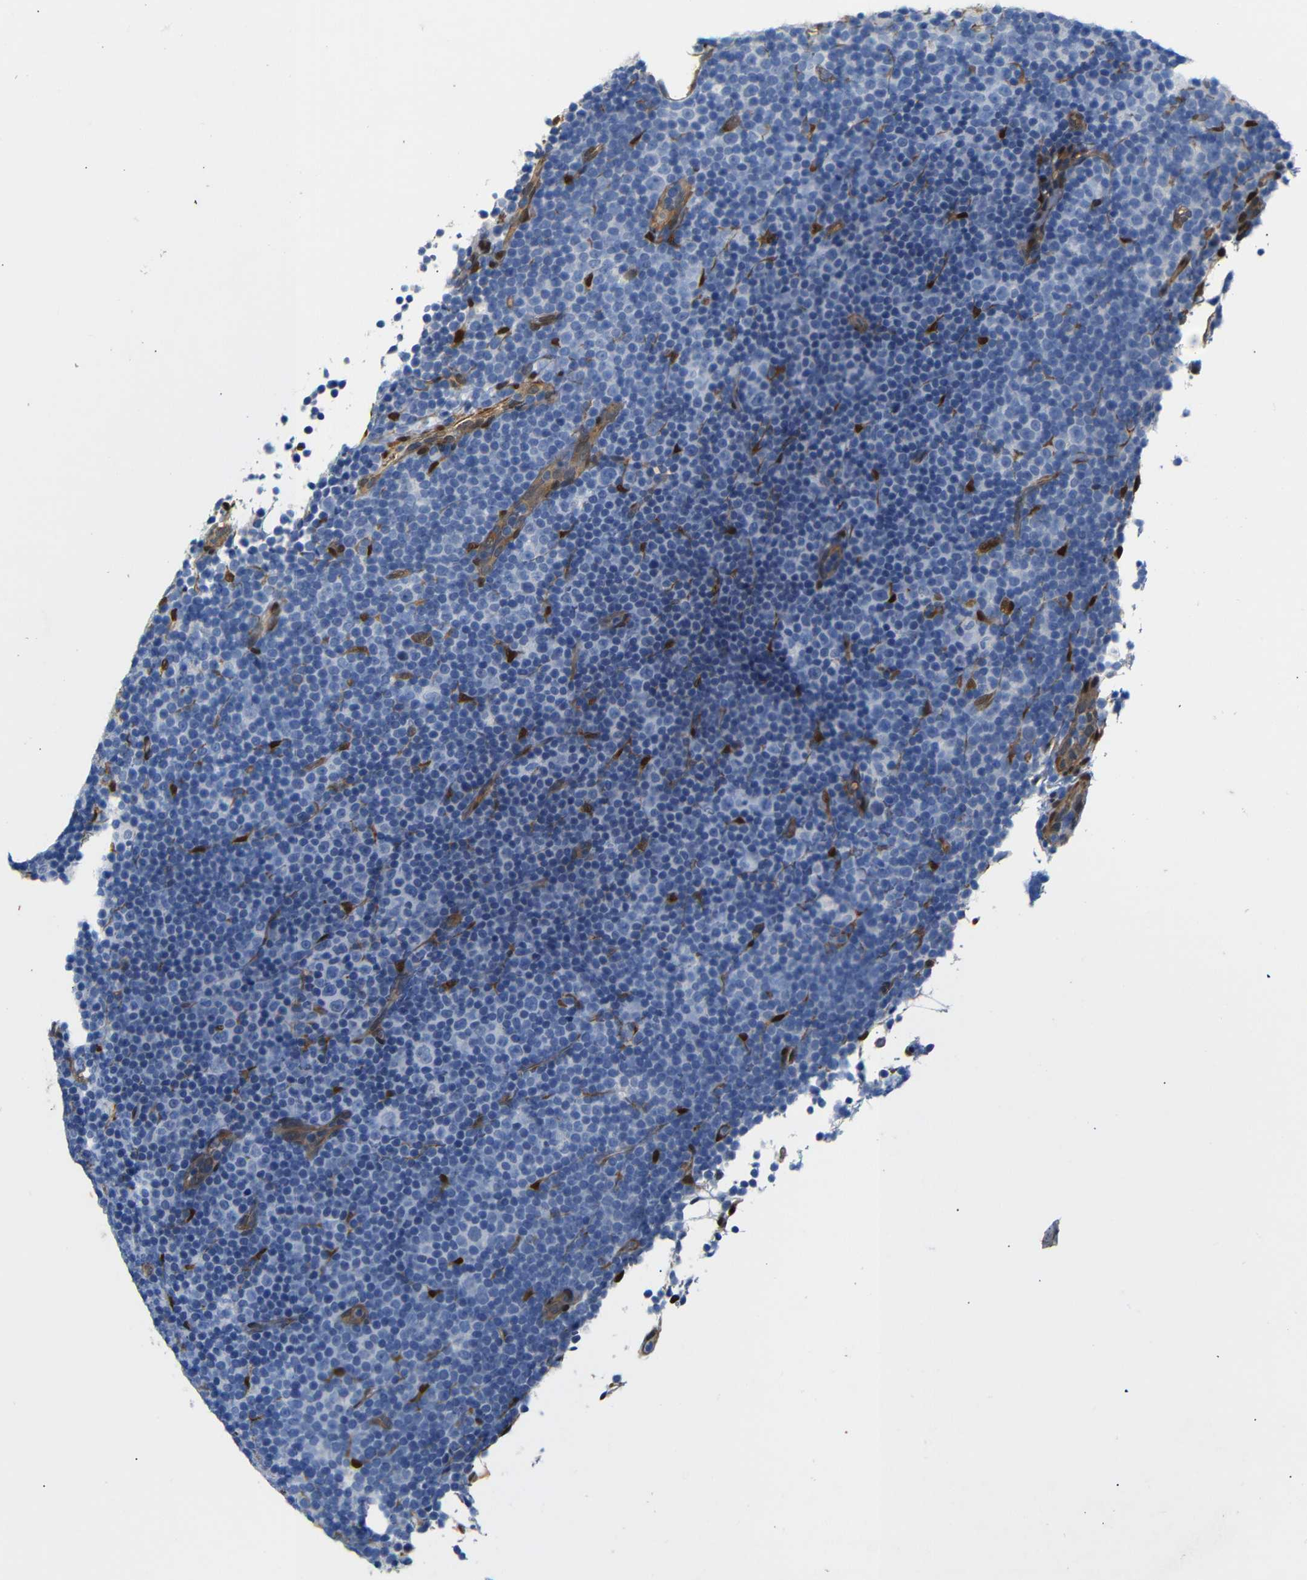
{"staining": {"intensity": "negative", "quantity": "none", "location": "none"}, "tissue": "lymphoma", "cell_type": "Tumor cells", "image_type": "cancer", "snomed": [{"axis": "morphology", "description": "Malignant lymphoma, non-Hodgkin's type, Low grade"}, {"axis": "topography", "description": "Lymph node"}], "caption": "DAB immunohistochemical staining of malignant lymphoma, non-Hodgkin's type (low-grade) shows no significant staining in tumor cells.", "gene": "YAP1", "patient": {"sex": "female", "age": 67}}